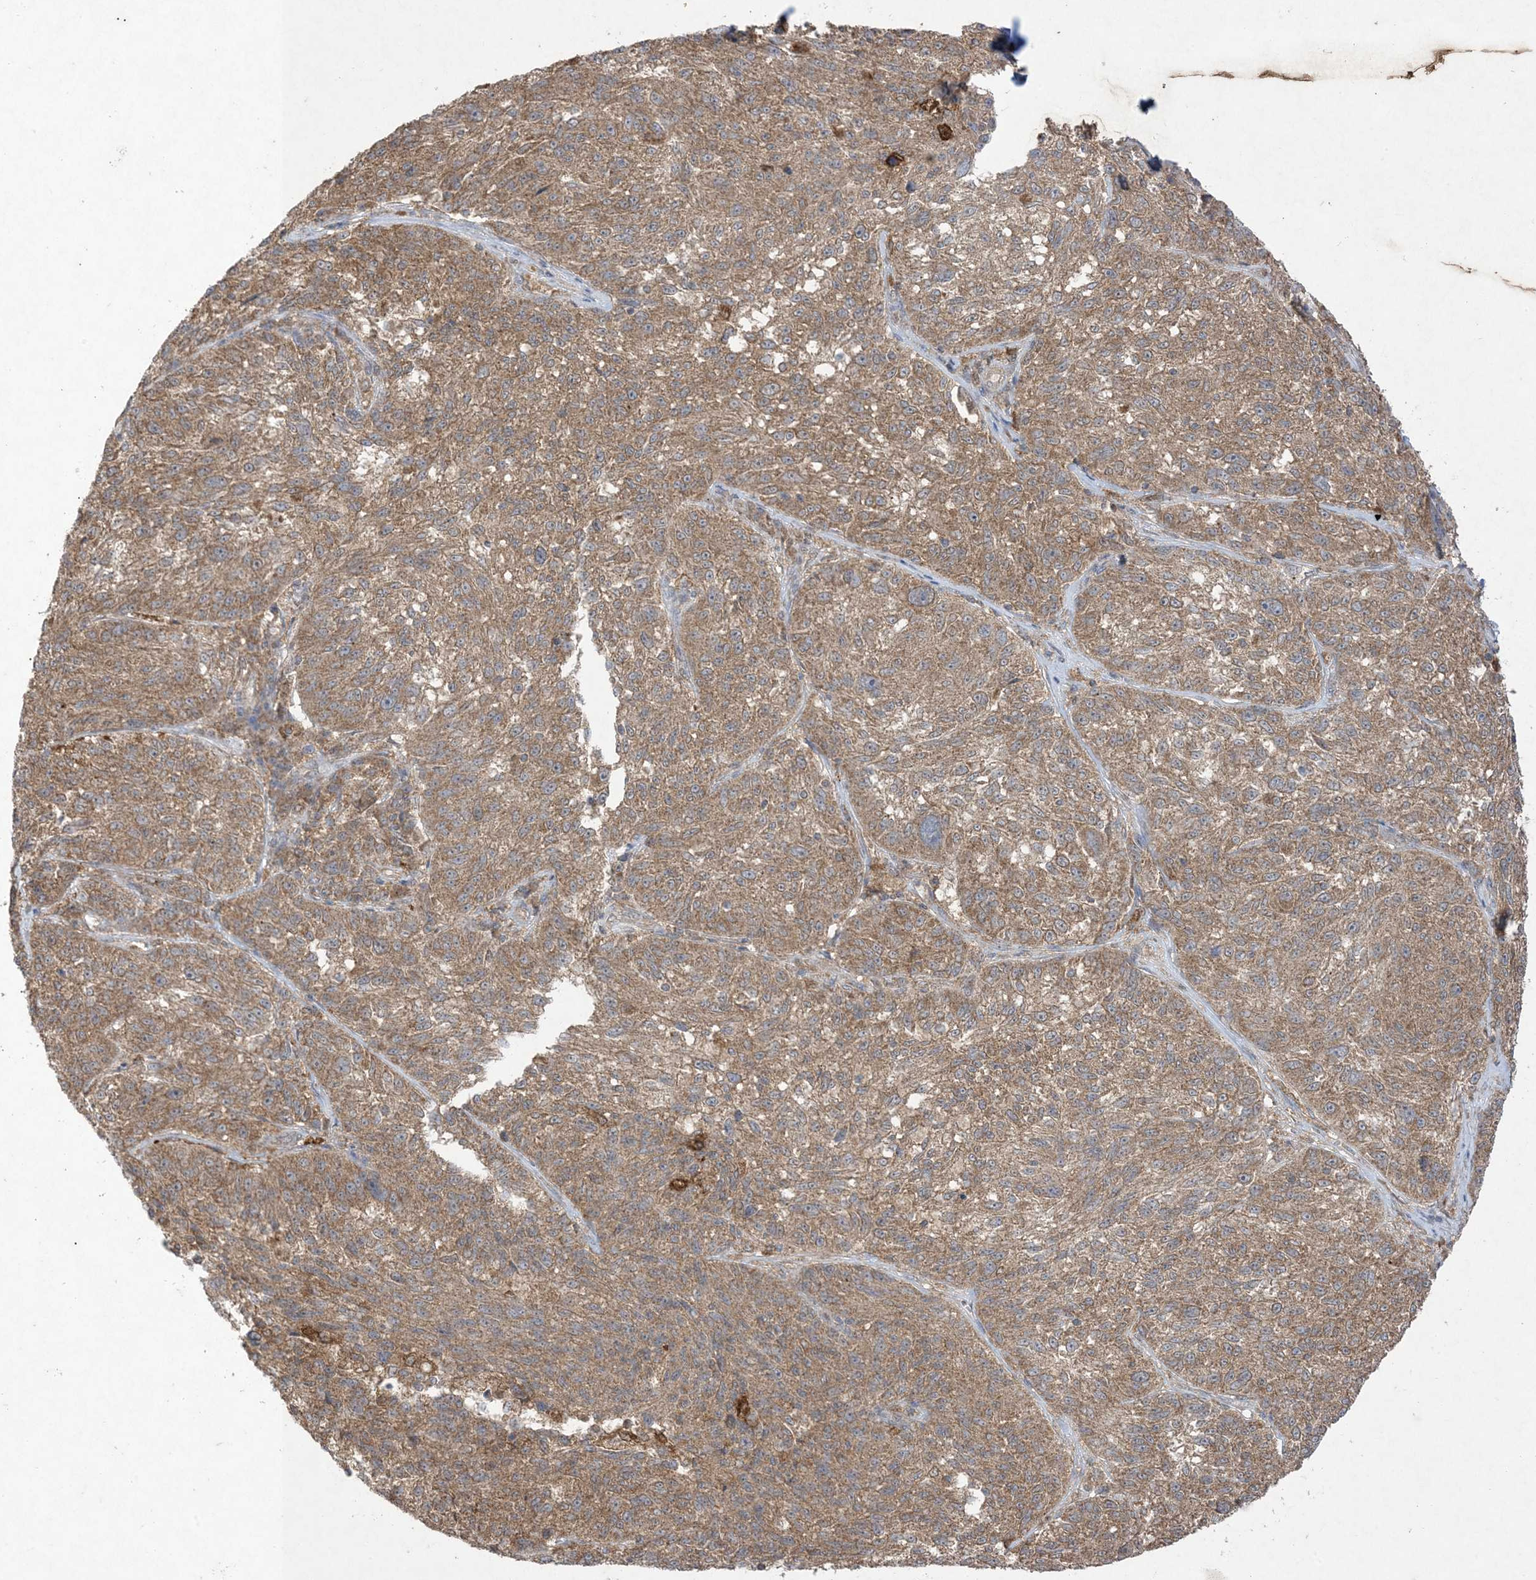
{"staining": {"intensity": "moderate", "quantity": ">75%", "location": "cytoplasmic/membranous"}, "tissue": "melanoma", "cell_type": "Tumor cells", "image_type": "cancer", "snomed": [{"axis": "morphology", "description": "Malignant melanoma, NOS"}, {"axis": "topography", "description": "Skin"}], "caption": "Immunohistochemical staining of human melanoma displays medium levels of moderate cytoplasmic/membranous protein staining in approximately >75% of tumor cells.", "gene": "UBE2C", "patient": {"sex": "male", "age": 53}}